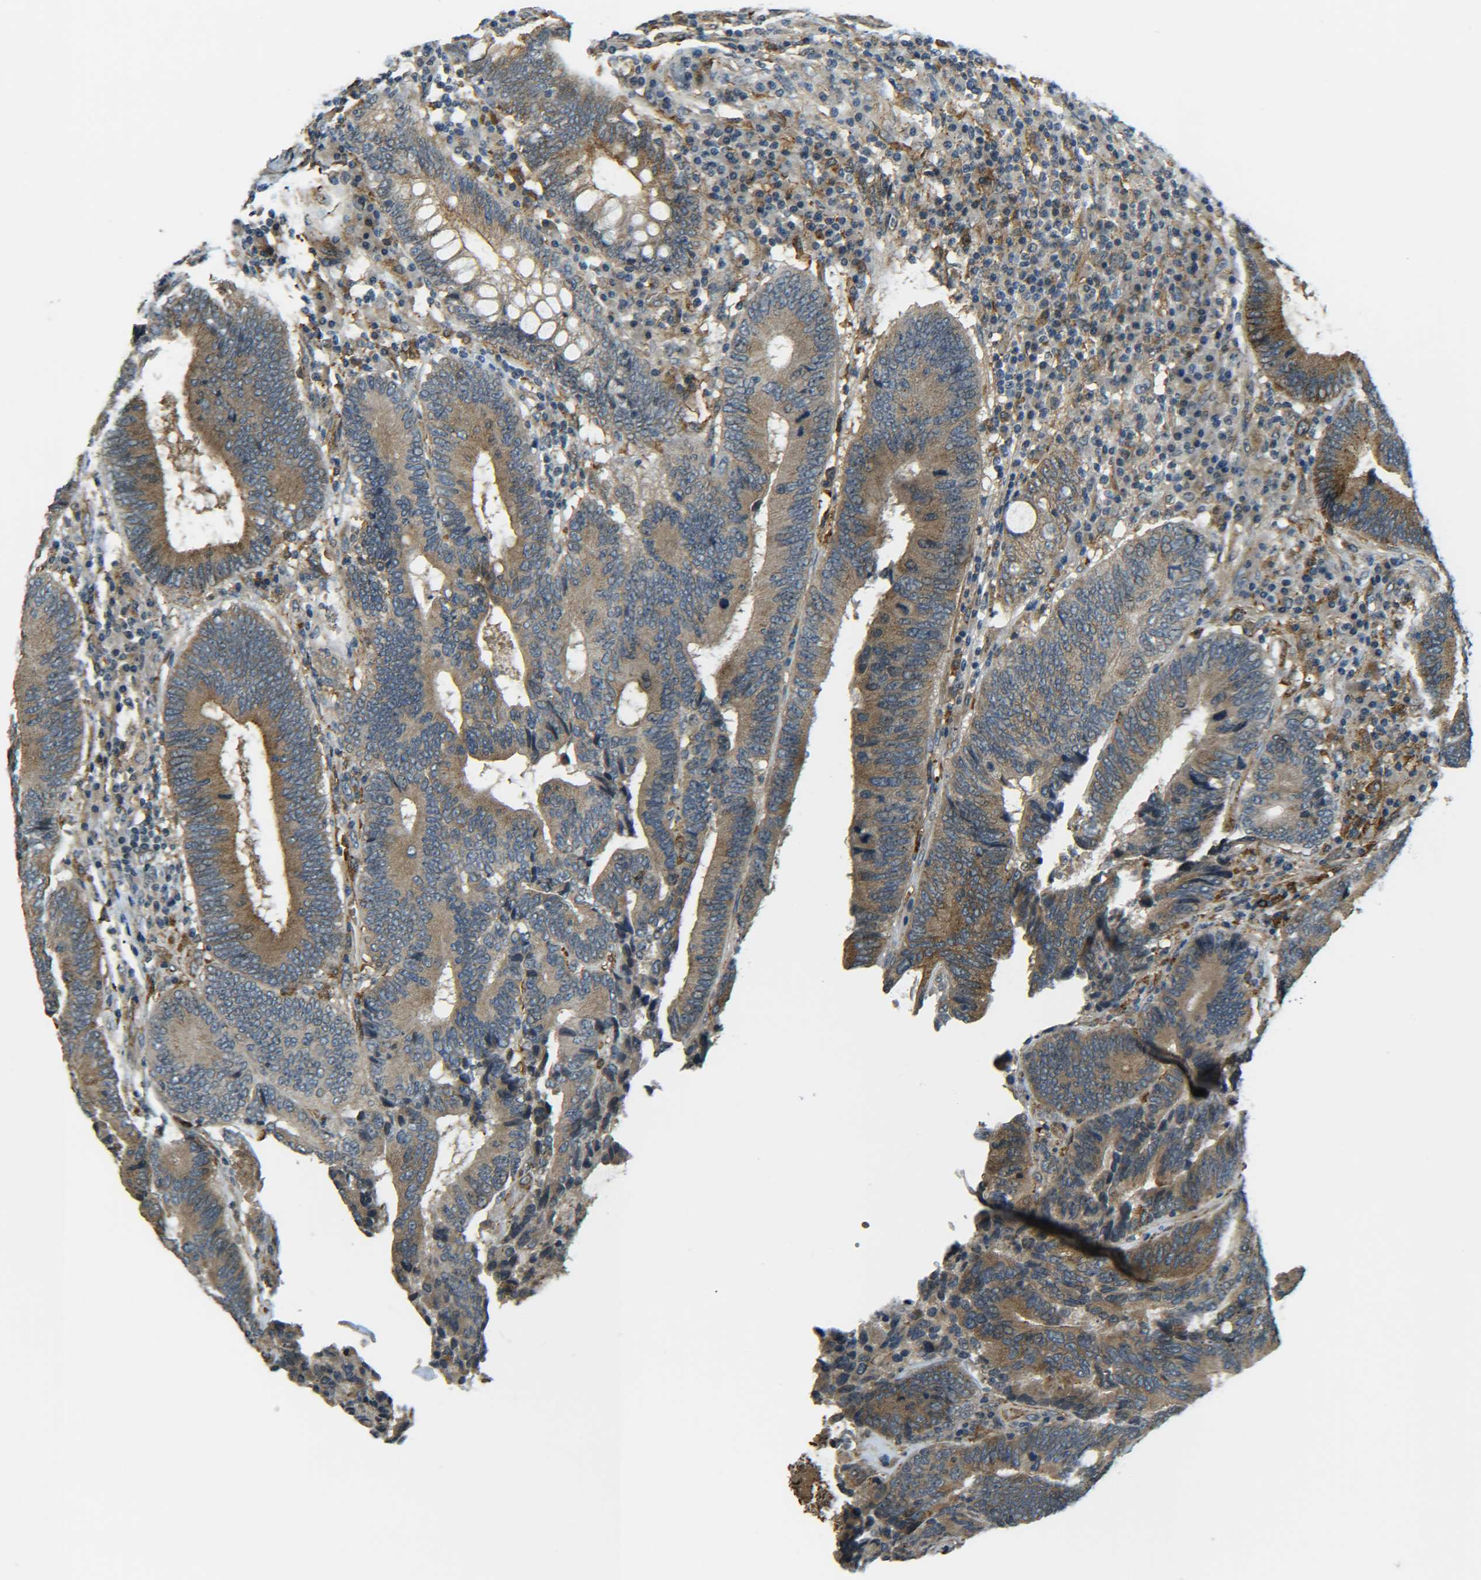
{"staining": {"intensity": "moderate", "quantity": ">75%", "location": "cytoplasmic/membranous"}, "tissue": "colorectal cancer", "cell_type": "Tumor cells", "image_type": "cancer", "snomed": [{"axis": "morphology", "description": "Adenocarcinoma, NOS"}, {"axis": "topography", "description": "Colon"}], "caption": "Immunohistochemistry (IHC) photomicrograph of colorectal cancer stained for a protein (brown), which reveals medium levels of moderate cytoplasmic/membranous expression in about >75% of tumor cells.", "gene": "DAB2", "patient": {"sex": "female", "age": 78}}